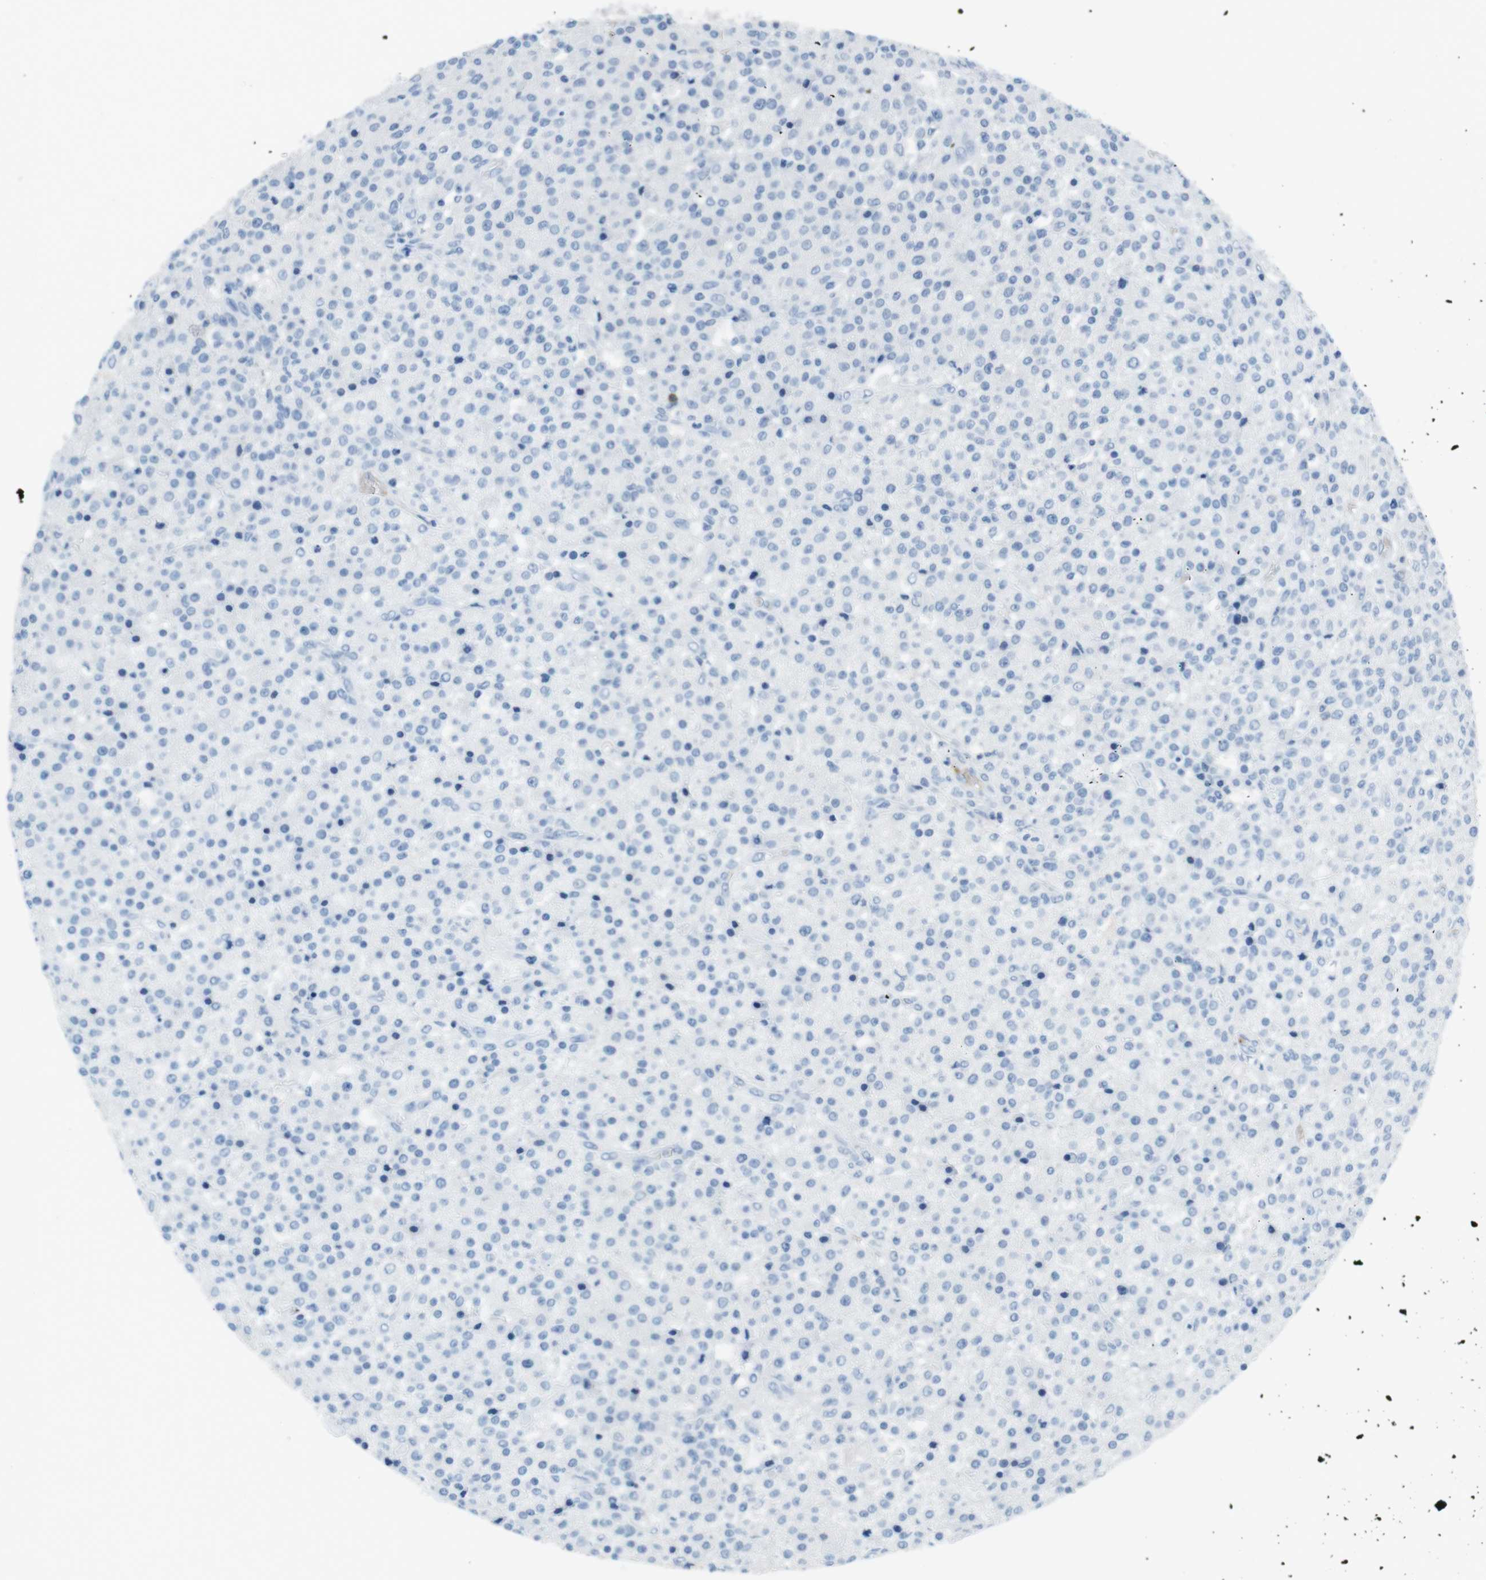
{"staining": {"intensity": "negative", "quantity": "none", "location": "none"}, "tissue": "testis cancer", "cell_type": "Tumor cells", "image_type": "cancer", "snomed": [{"axis": "morphology", "description": "Seminoma, NOS"}, {"axis": "topography", "description": "Testis"}], "caption": "Immunohistochemical staining of testis seminoma exhibits no significant expression in tumor cells.", "gene": "TFAP2C", "patient": {"sex": "male", "age": 59}}